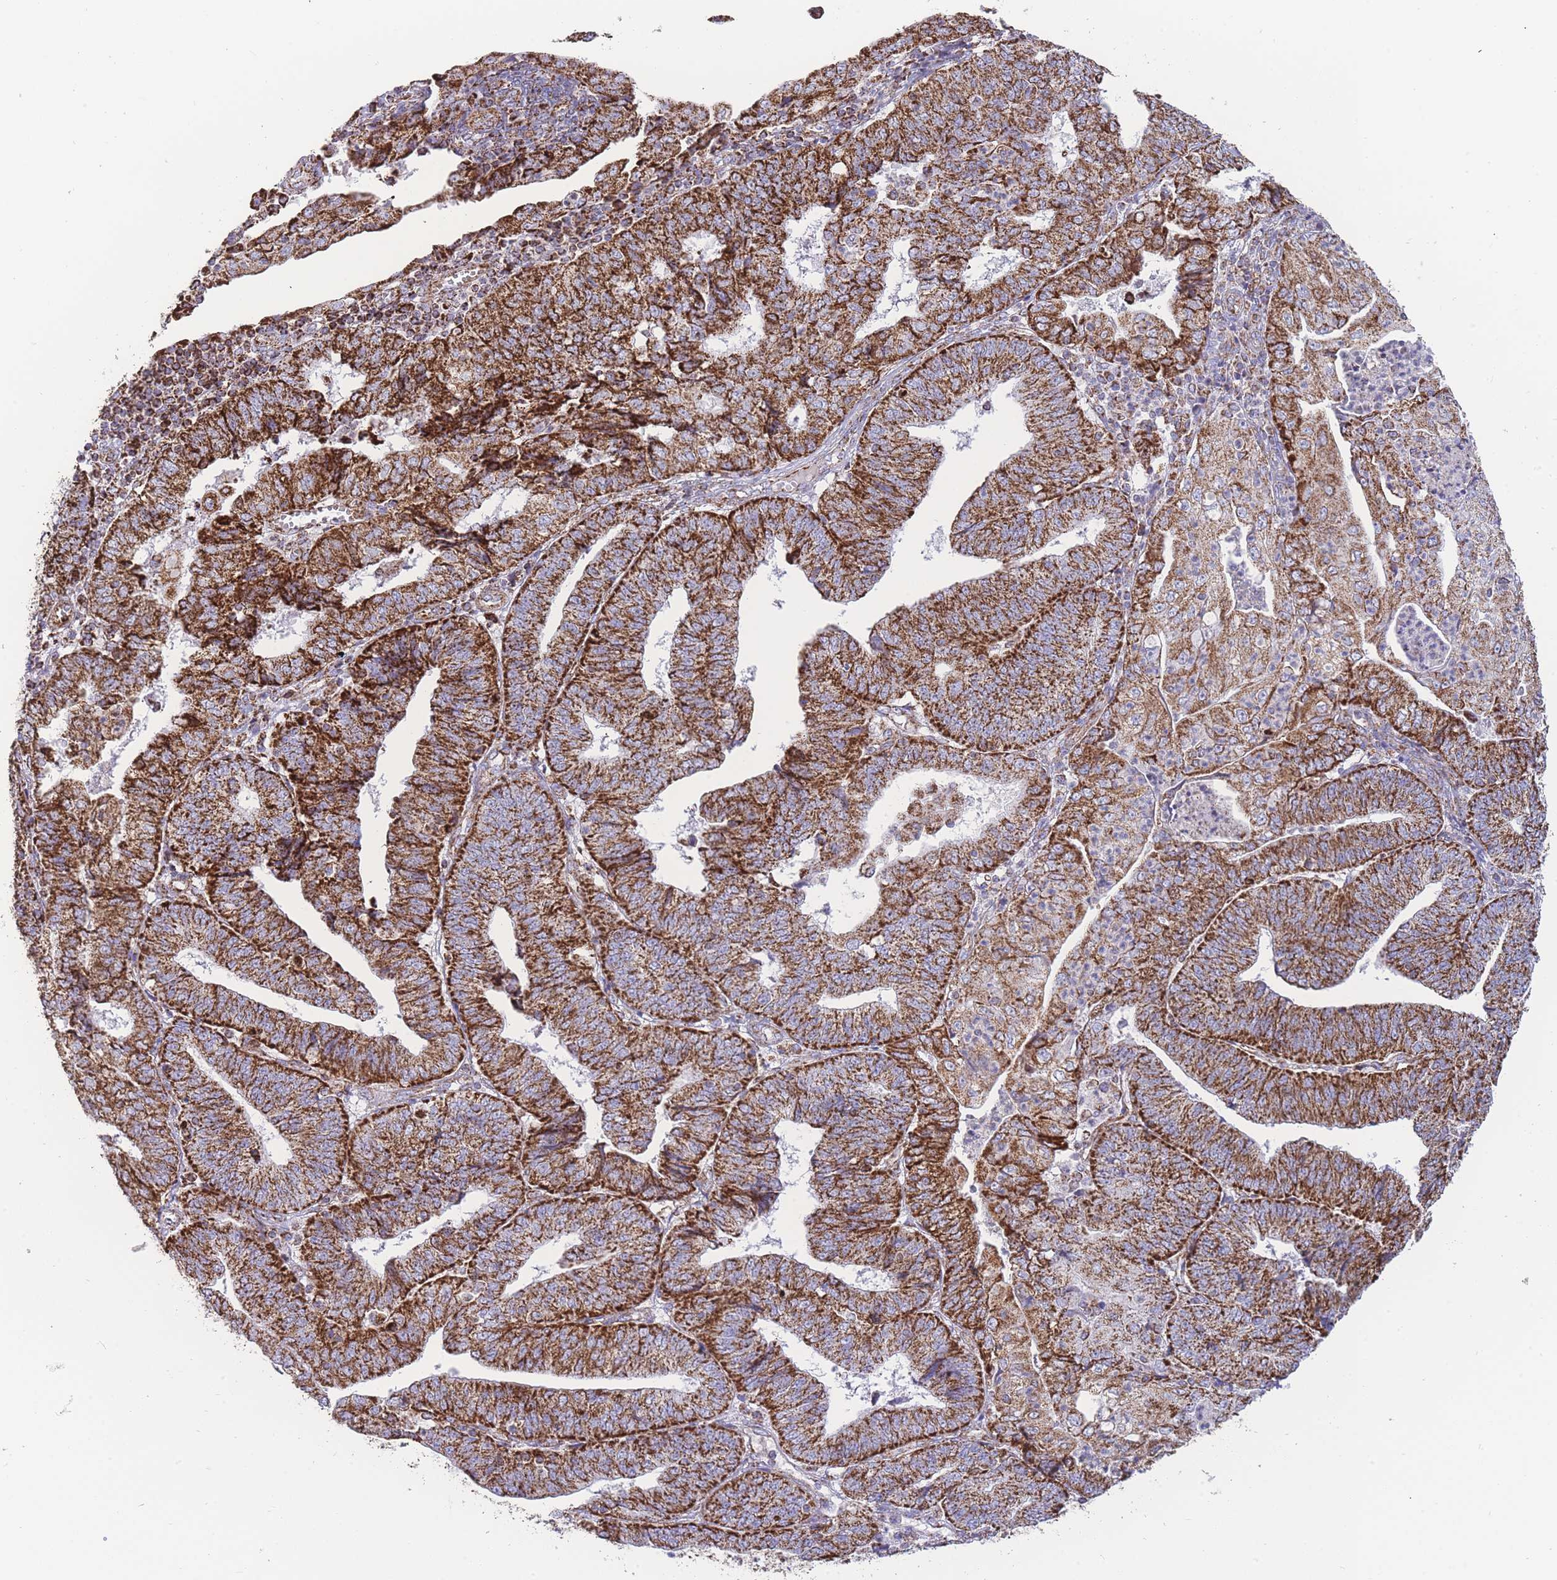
{"staining": {"intensity": "strong", "quantity": ">75%", "location": "cytoplasmic/membranous"}, "tissue": "endometrial cancer", "cell_type": "Tumor cells", "image_type": "cancer", "snomed": [{"axis": "morphology", "description": "Adenocarcinoma, NOS"}, {"axis": "topography", "description": "Endometrium"}], "caption": "IHC micrograph of neoplastic tissue: endometrial cancer (adenocarcinoma) stained using immunohistochemistry demonstrates high levels of strong protein expression localized specifically in the cytoplasmic/membranous of tumor cells, appearing as a cytoplasmic/membranous brown color.", "gene": "GSTM1", "patient": {"sex": "female", "age": 56}}